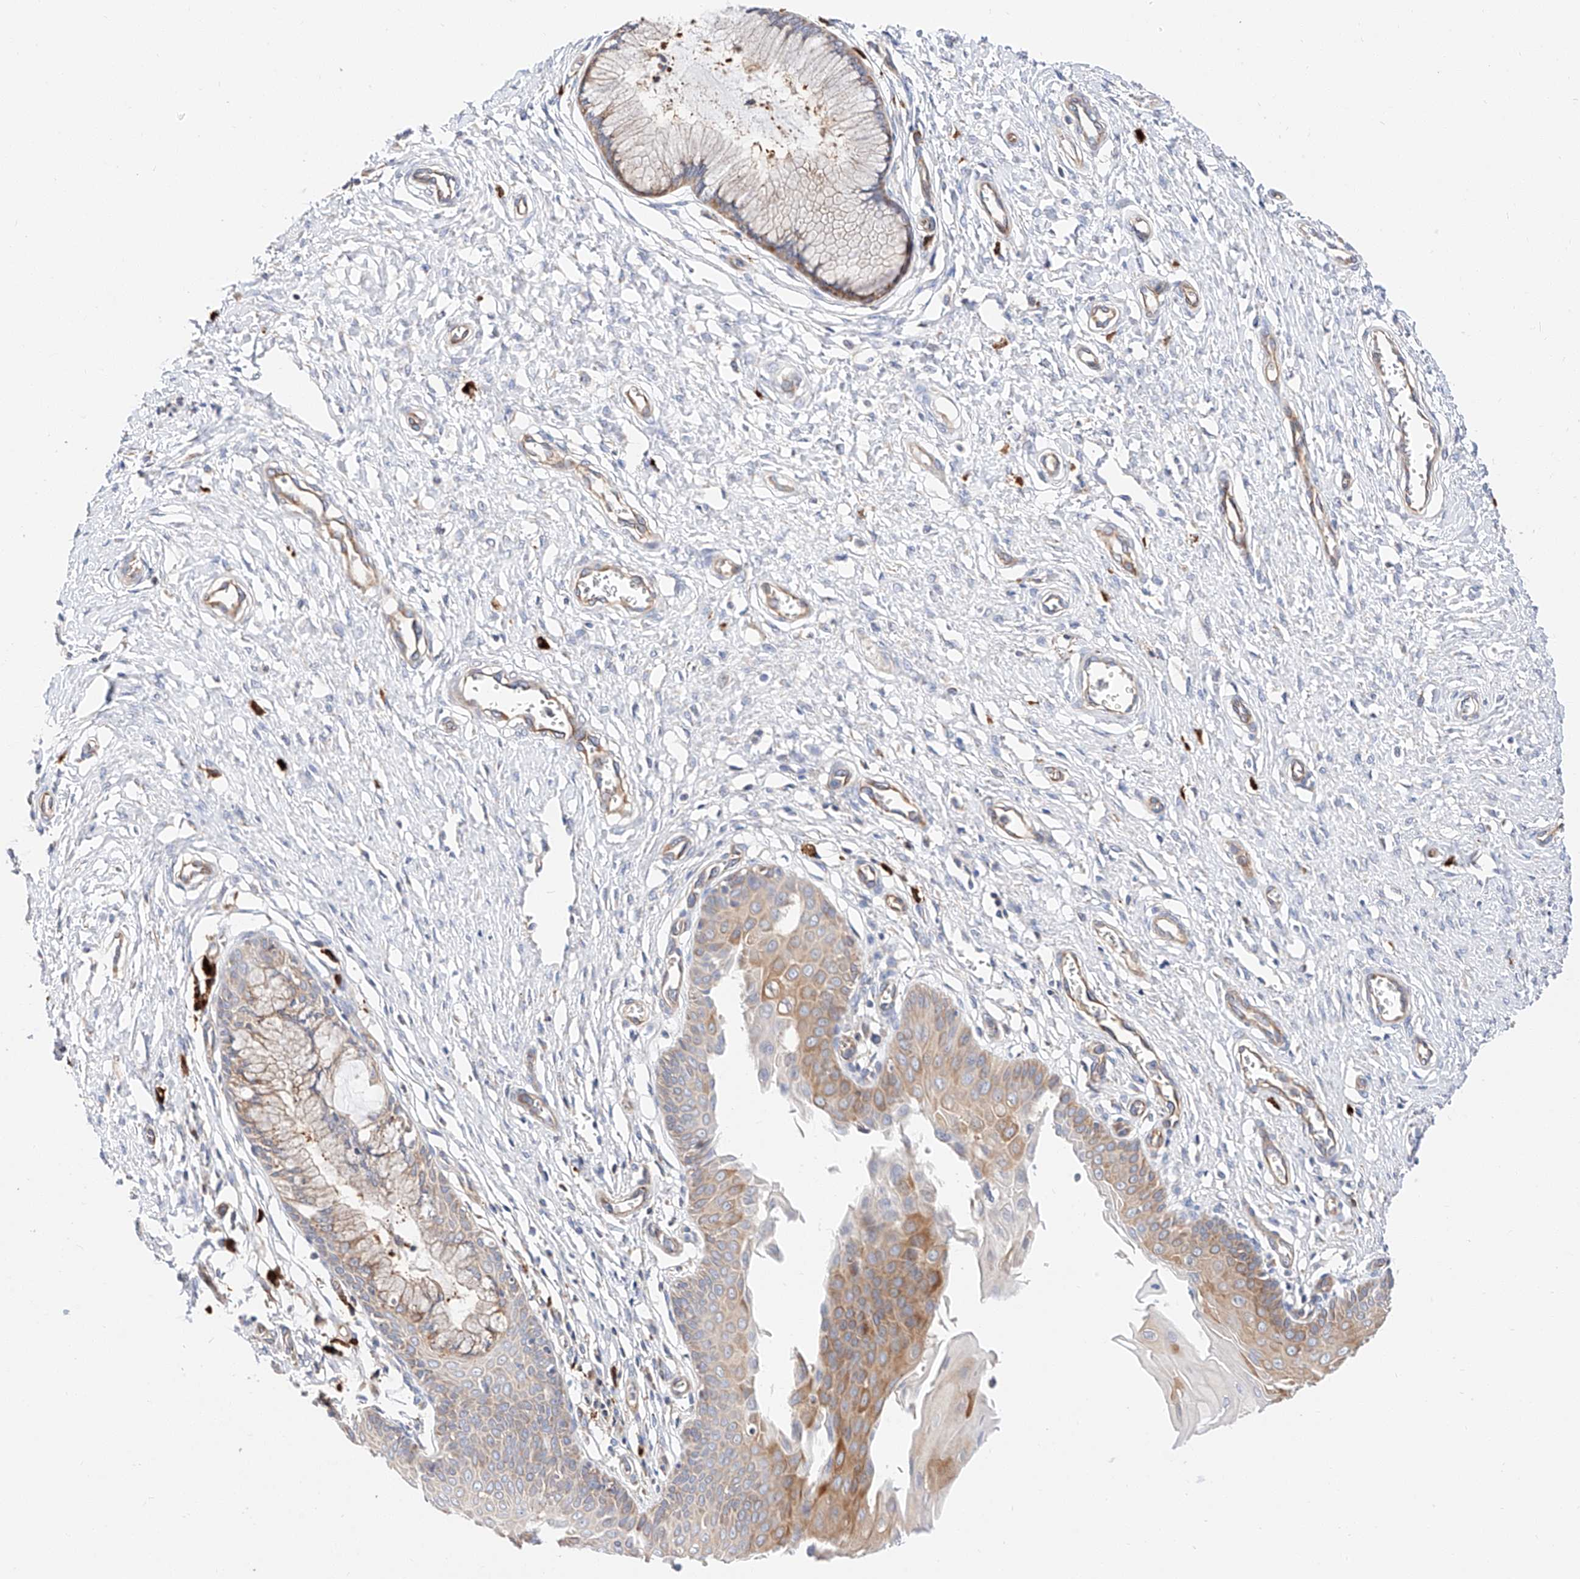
{"staining": {"intensity": "moderate", "quantity": "<25%", "location": "cytoplasmic/membranous"}, "tissue": "cervix", "cell_type": "Glandular cells", "image_type": "normal", "snomed": [{"axis": "morphology", "description": "Normal tissue, NOS"}, {"axis": "topography", "description": "Cervix"}], "caption": "A photomicrograph of human cervix stained for a protein reveals moderate cytoplasmic/membranous brown staining in glandular cells.", "gene": "GLMN", "patient": {"sex": "female", "age": 55}}